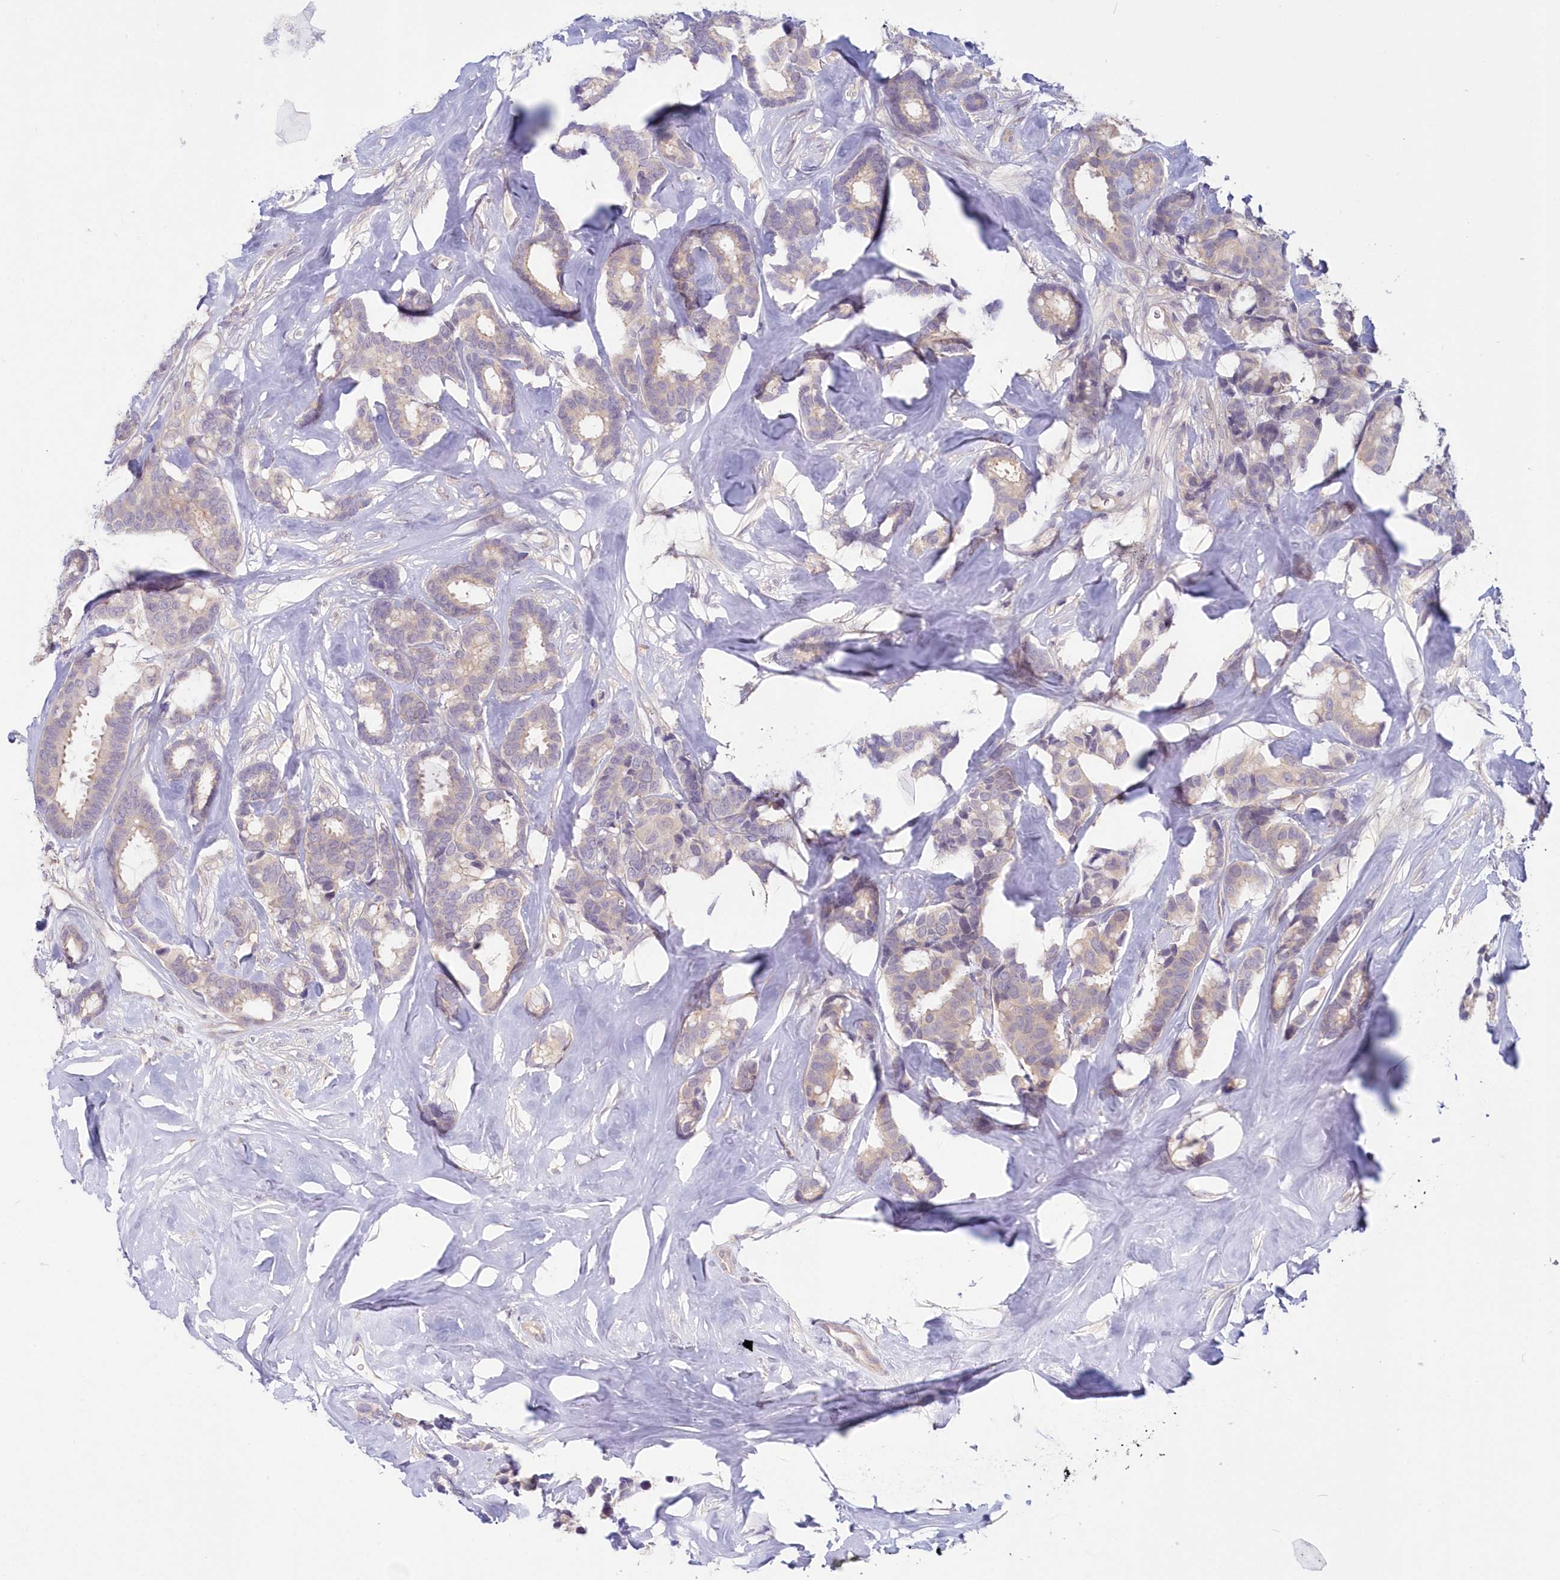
{"staining": {"intensity": "negative", "quantity": "none", "location": "none"}, "tissue": "breast cancer", "cell_type": "Tumor cells", "image_type": "cancer", "snomed": [{"axis": "morphology", "description": "Duct carcinoma"}, {"axis": "topography", "description": "Breast"}], "caption": "The image exhibits no staining of tumor cells in breast cancer (intraductal carcinoma).", "gene": "KATNA1", "patient": {"sex": "female", "age": 87}}